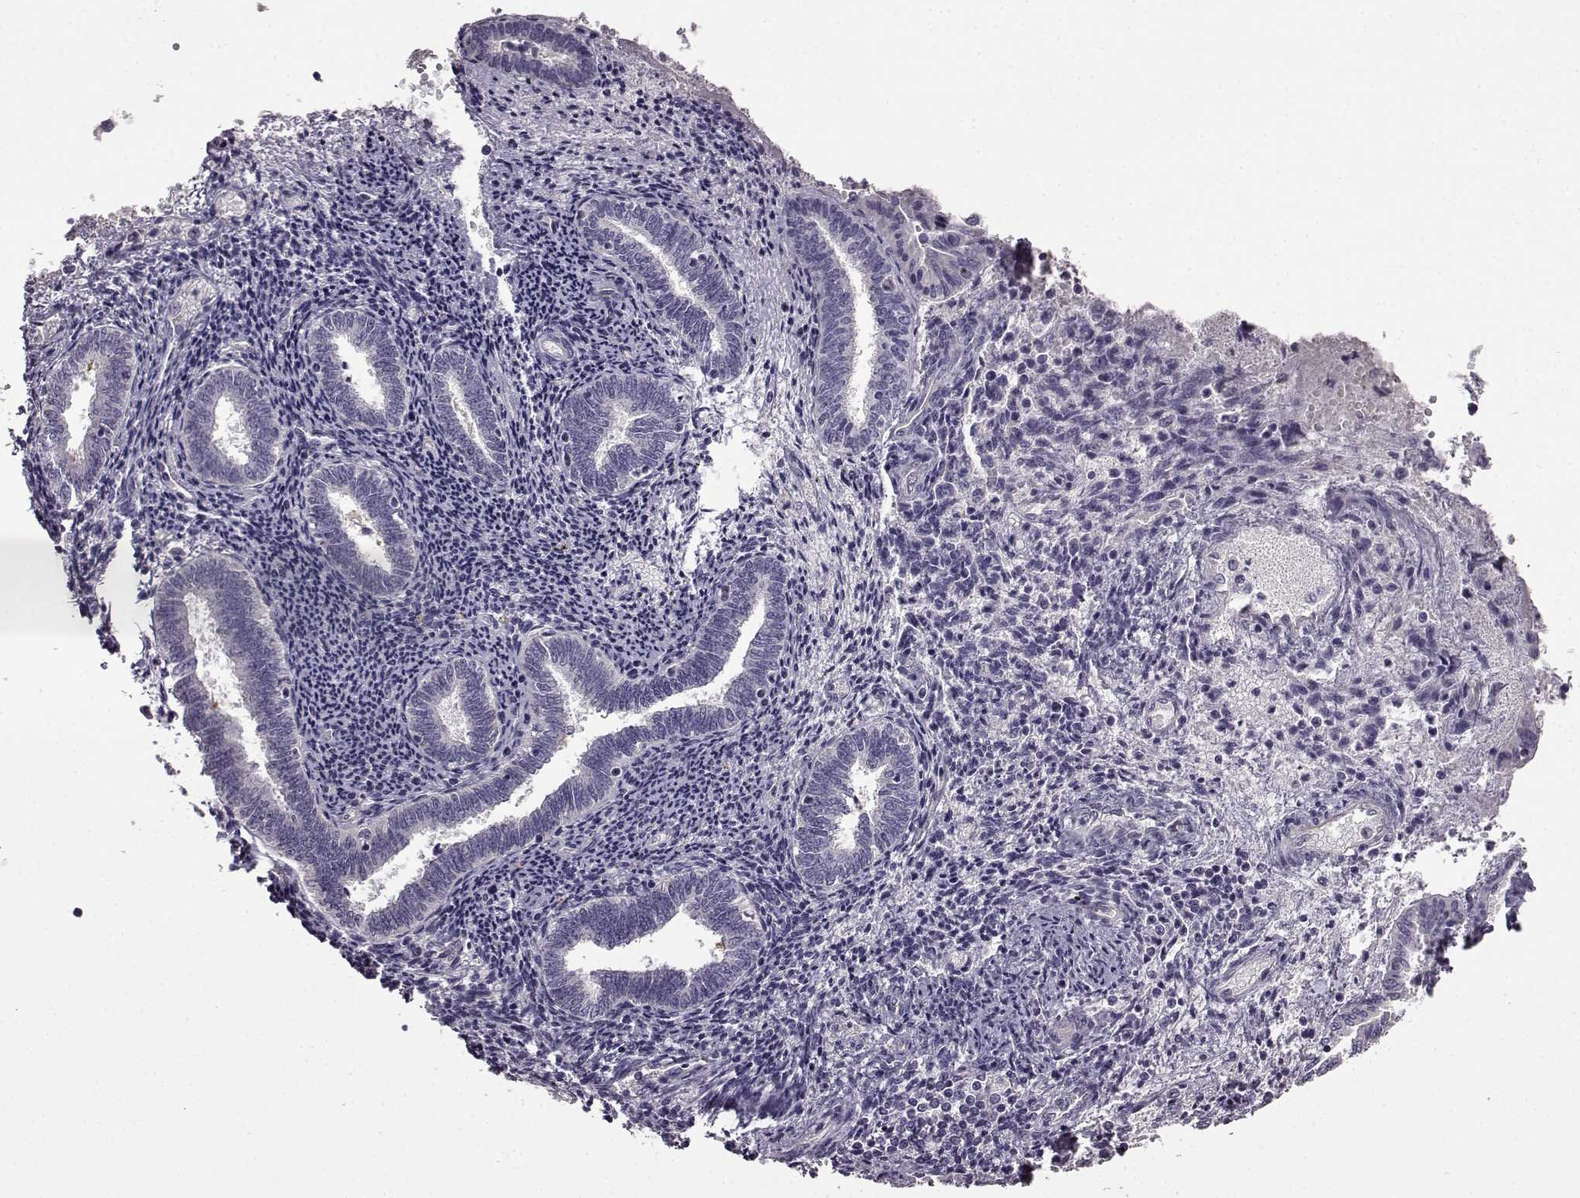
{"staining": {"intensity": "negative", "quantity": "none", "location": "none"}, "tissue": "endometrium", "cell_type": "Cells in endometrial stroma", "image_type": "normal", "snomed": [{"axis": "morphology", "description": "Normal tissue, NOS"}, {"axis": "topography", "description": "Endometrium"}], "caption": "Human endometrium stained for a protein using IHC exhibits no positivity in cells in endometrial stroma.", "gene": "EDDM3B", "patient": {"sex": "female", "age": 42}}